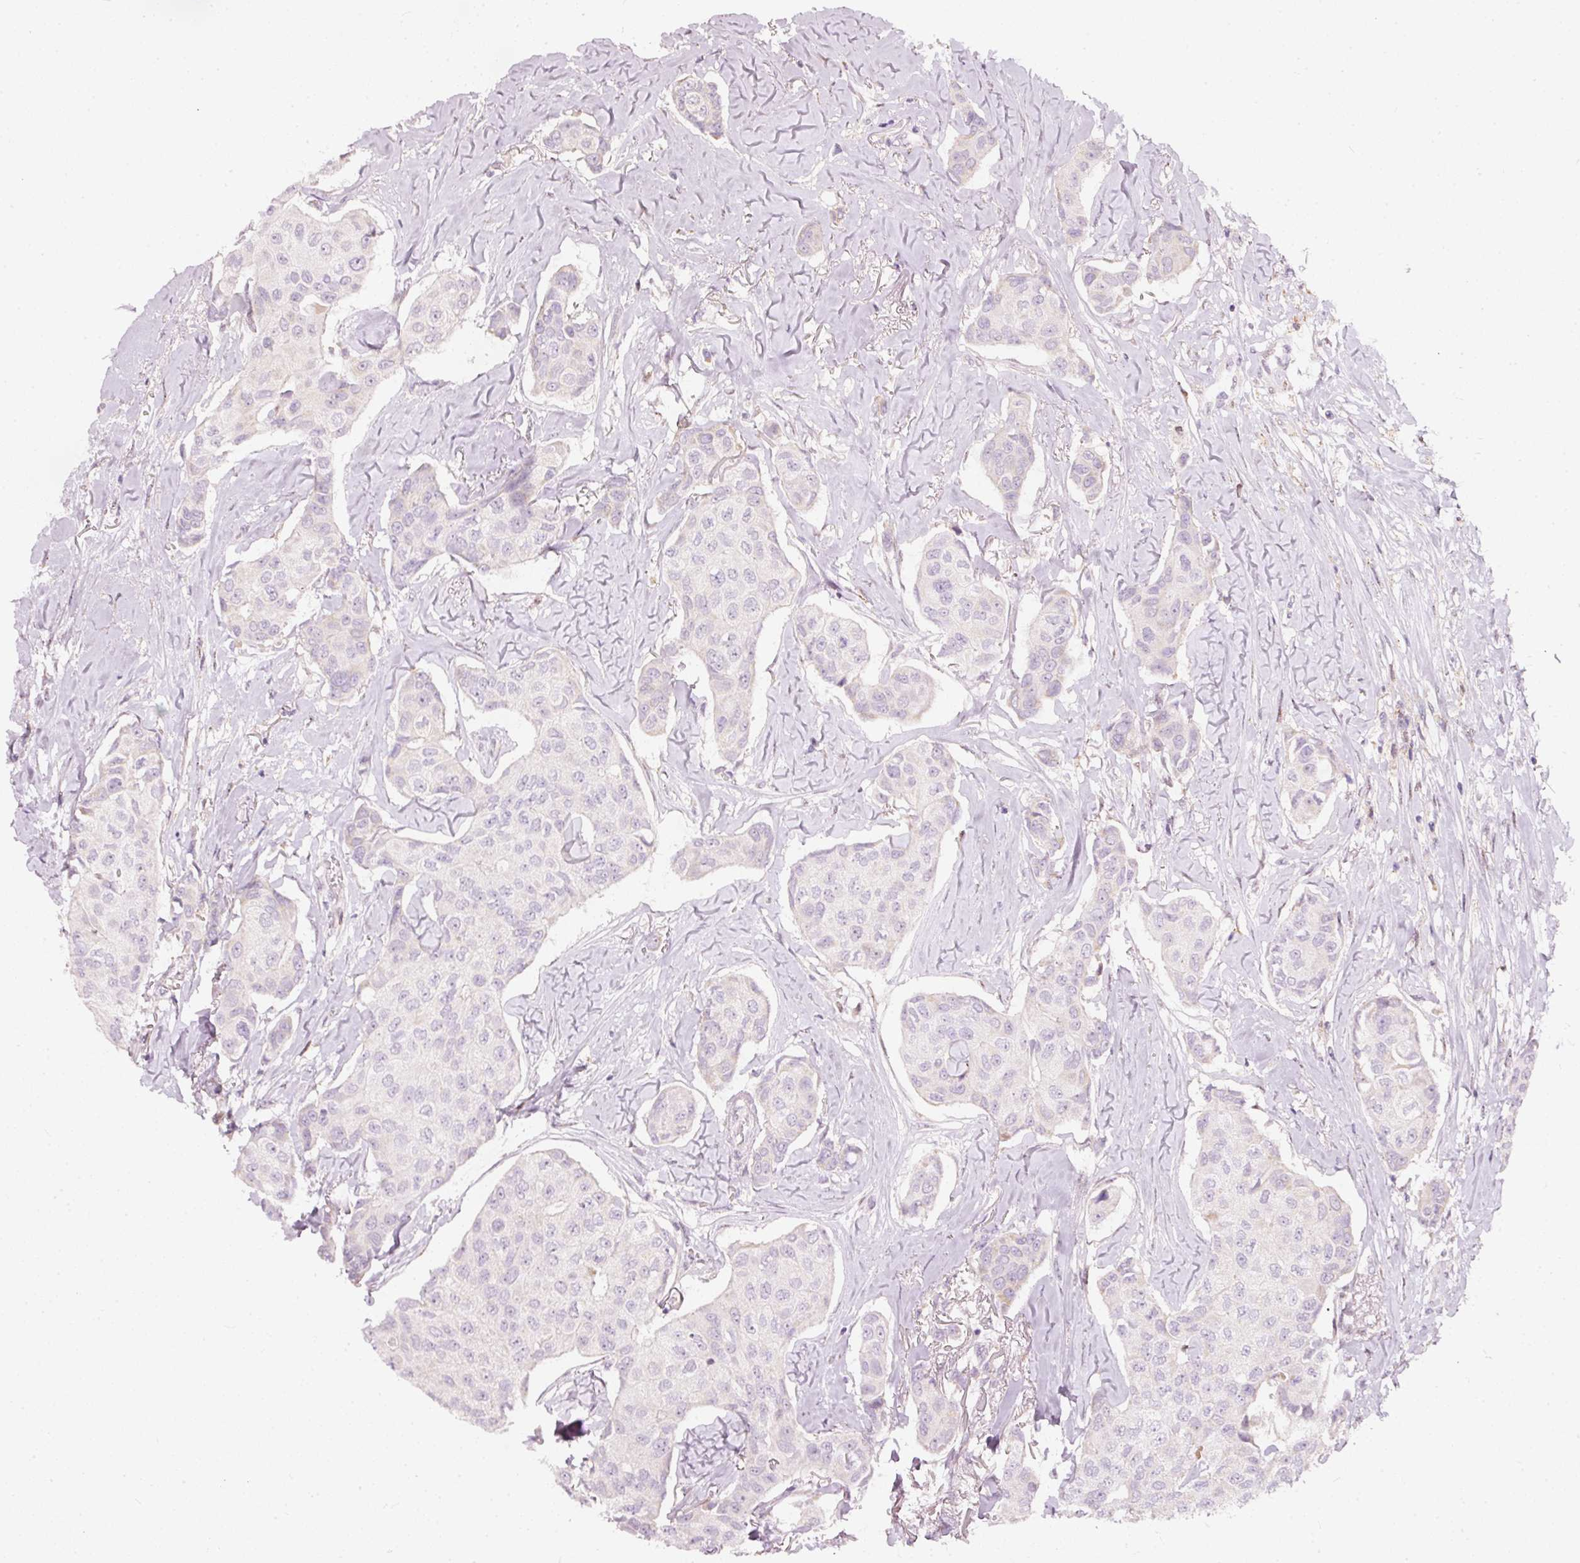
{"staining": {"intensity": "negative", "quantity": "none", "location": "none"}, "tissue": "breast cancer", "cell_type": "Tumor cells", "image_type": "cancer", "snomed": [{"axis": "morphology", "description": "Duct carcinoma"}, {"axis": "topography", "description": "Breast"}], "caption": "Protein analysis of breast cancer displays no significant positivity in tumor cells.", "gene": "RNF39", "patient": {"sex": "female", "age": 80}}